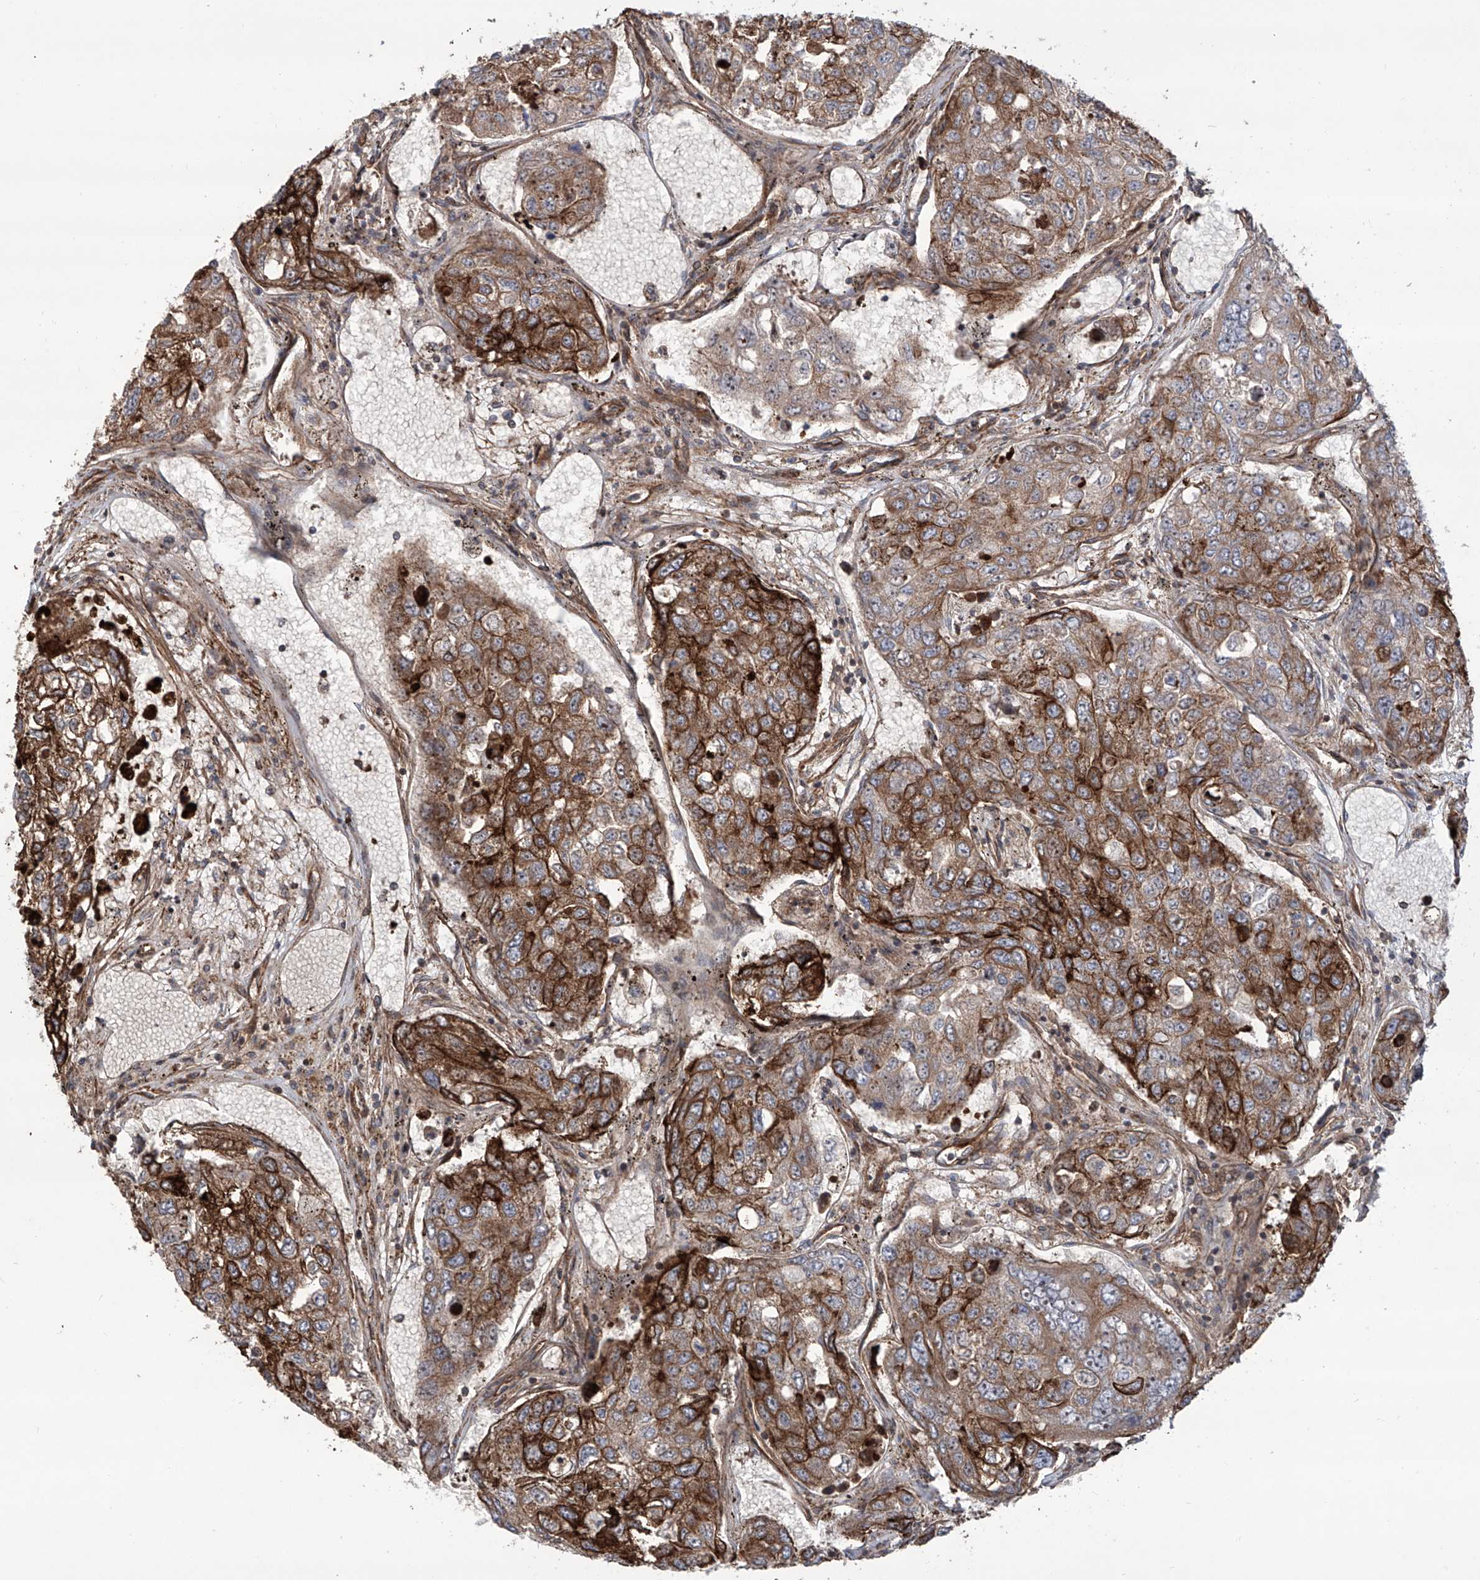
{"staining": {"intensity": "strong", "quantity": ">75%", "location": "cytoplasmic/membranous"}, "tissue": "urothelial cancer", "cell_type": "Tumor cells", "image_type": "cancer", "snomed": [{"axis": "morphology", "description": "Urothelial carcinoma, High grade"}, {"axis": "topography", "description": "Lymph node"}, {"axis": "topography", "description": "Urinary bladder"}], "caption": "This micrograph reveals high-grade urothelial carcinoma stained with IHC to label a protein in brown. The cytoplasmic/membranous of tumor cells show strong positivity for the protein. Nuclei are counter-stained blue.", "gene": "APAF1", "patient": {"sex": "male", "age": 51}}